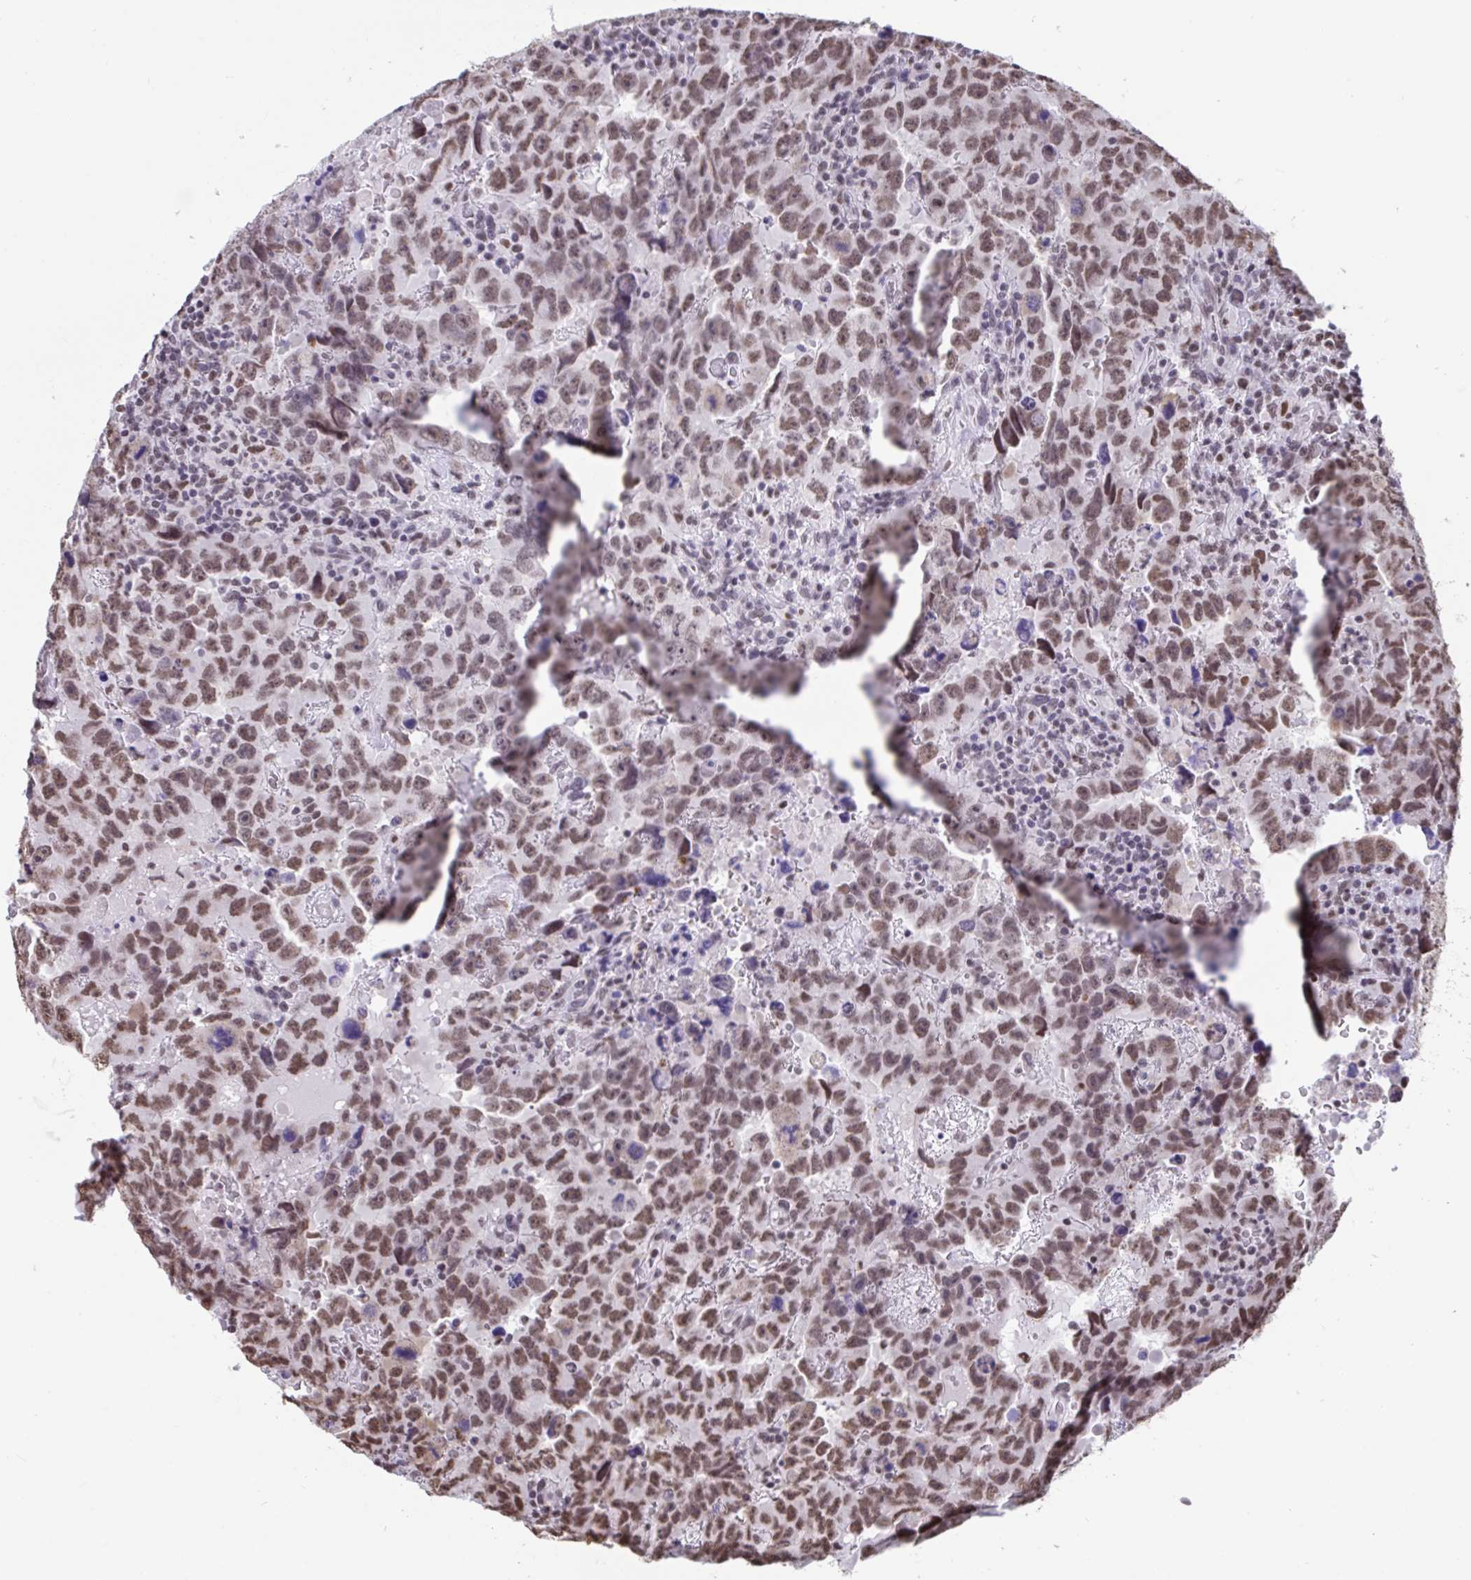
{"staining": {"intensity": "moderate", "quantity": ">75%", "location": "nuclear"}, "tissue": "testis cancer", "cell_type": "Tumor cells", "image_type": "cancer", "snomed": [{"axis": "morphology", "description": "Carcinoma, Embryonal, NOS"}, {"axis": "topography", "description": "Testis"}], "caption": "High-power microscopy captured an IHC image of testis cancer, revealing moderate nuclear expression in about >75% of tumor cells.", "gene": "HNRNPDL", "patient": {"sex": "male", "age": 24}}